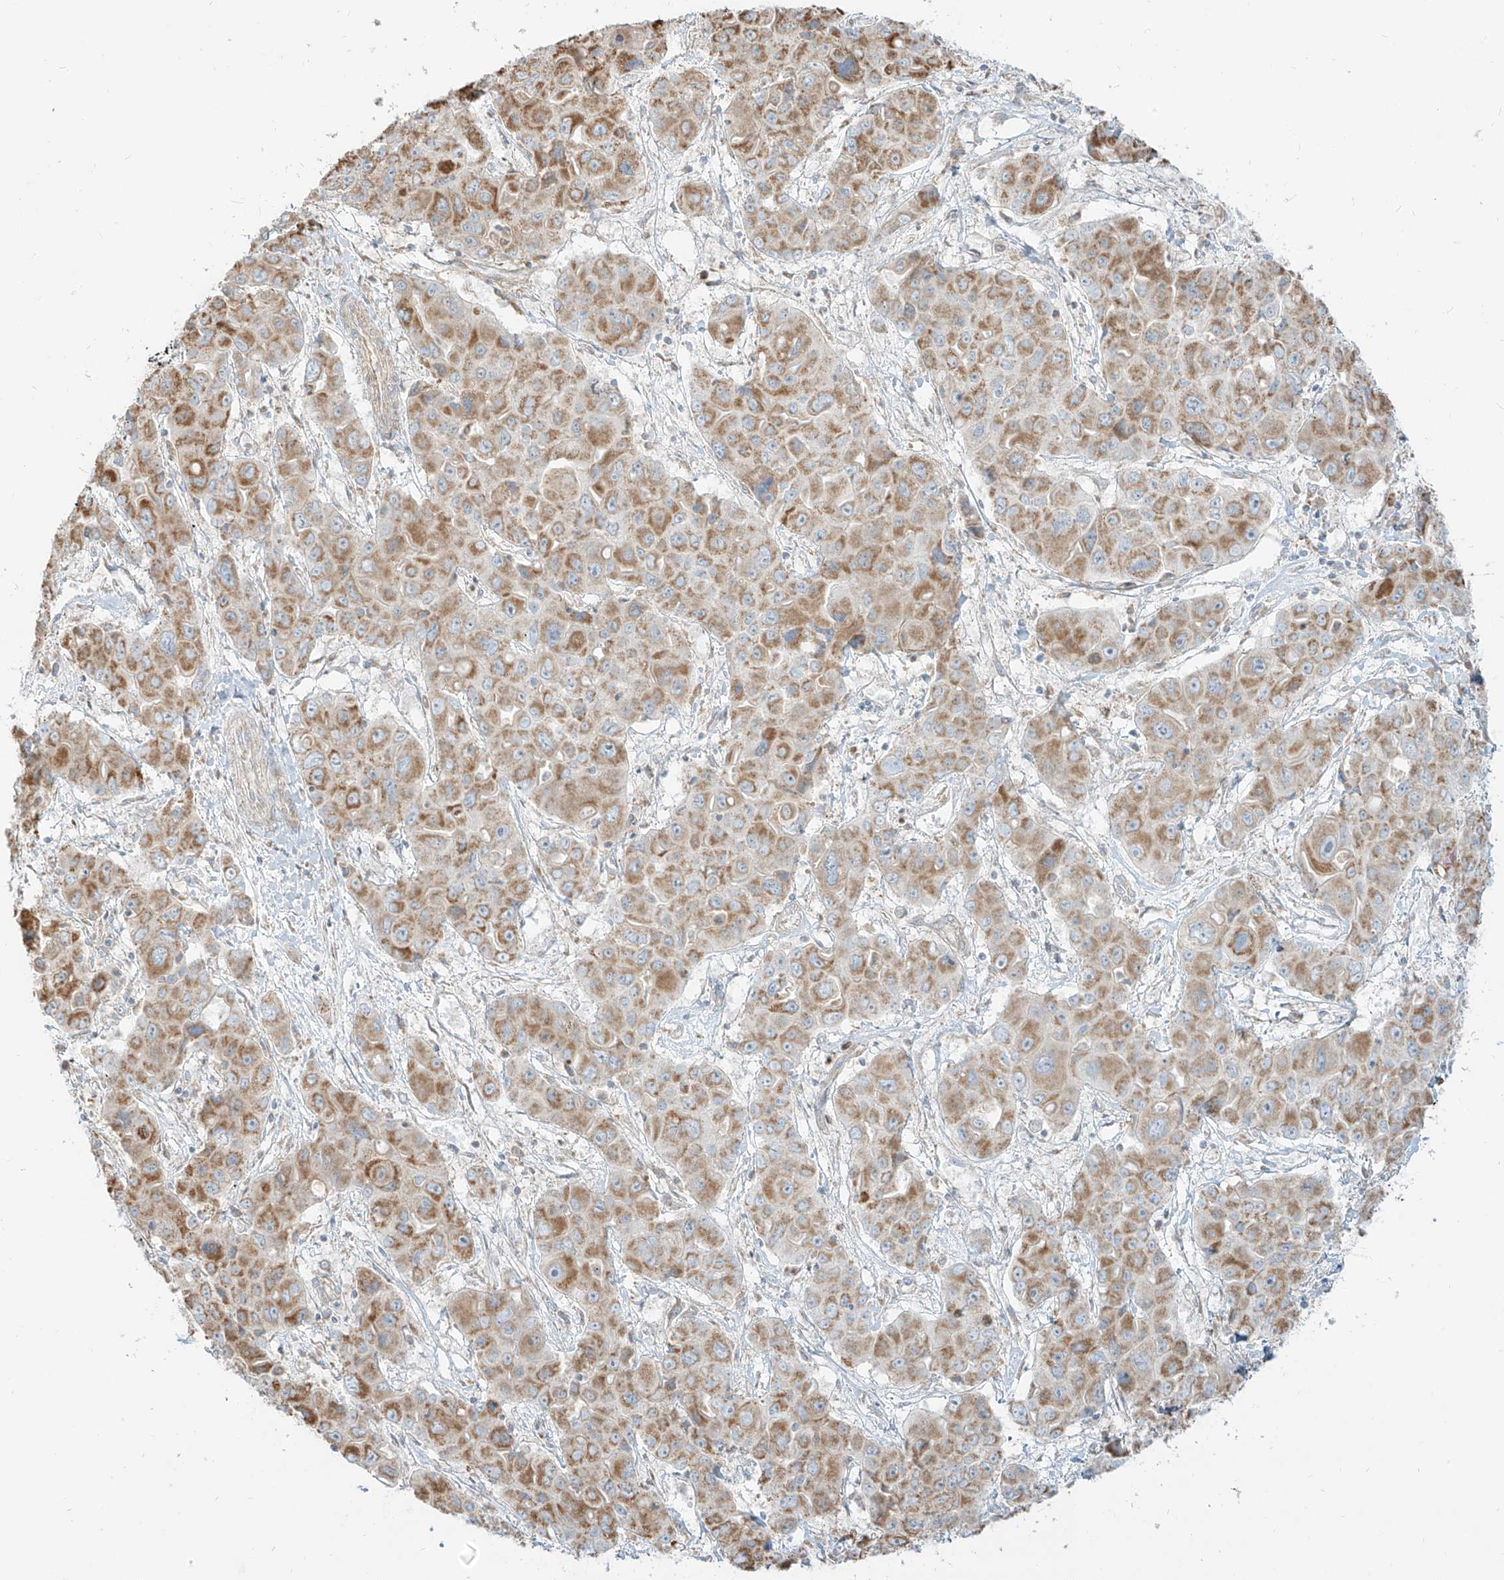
{"staining": {"intensity": "moderate", "quantity": ">75%", "location": "cytoplasmic/membranous"}, "tissue": "liver cancer", "cell_type": "Tumor cells", "image_type": "cancer", "snomed": [{"axis": "morphology", "description": "Cholangiocarcinoma"}, {"axis": "topography", "description": "Liver"}], "caption": "About >75% of tumor cells in liver cancer (cholangiocarcinoma) show moderate cytoplasmic/membranous protein expression as visualized by brown immunohistochemical staining.", "gene": "ZIM3", "patient": {"sex": "male", "age": 67}}